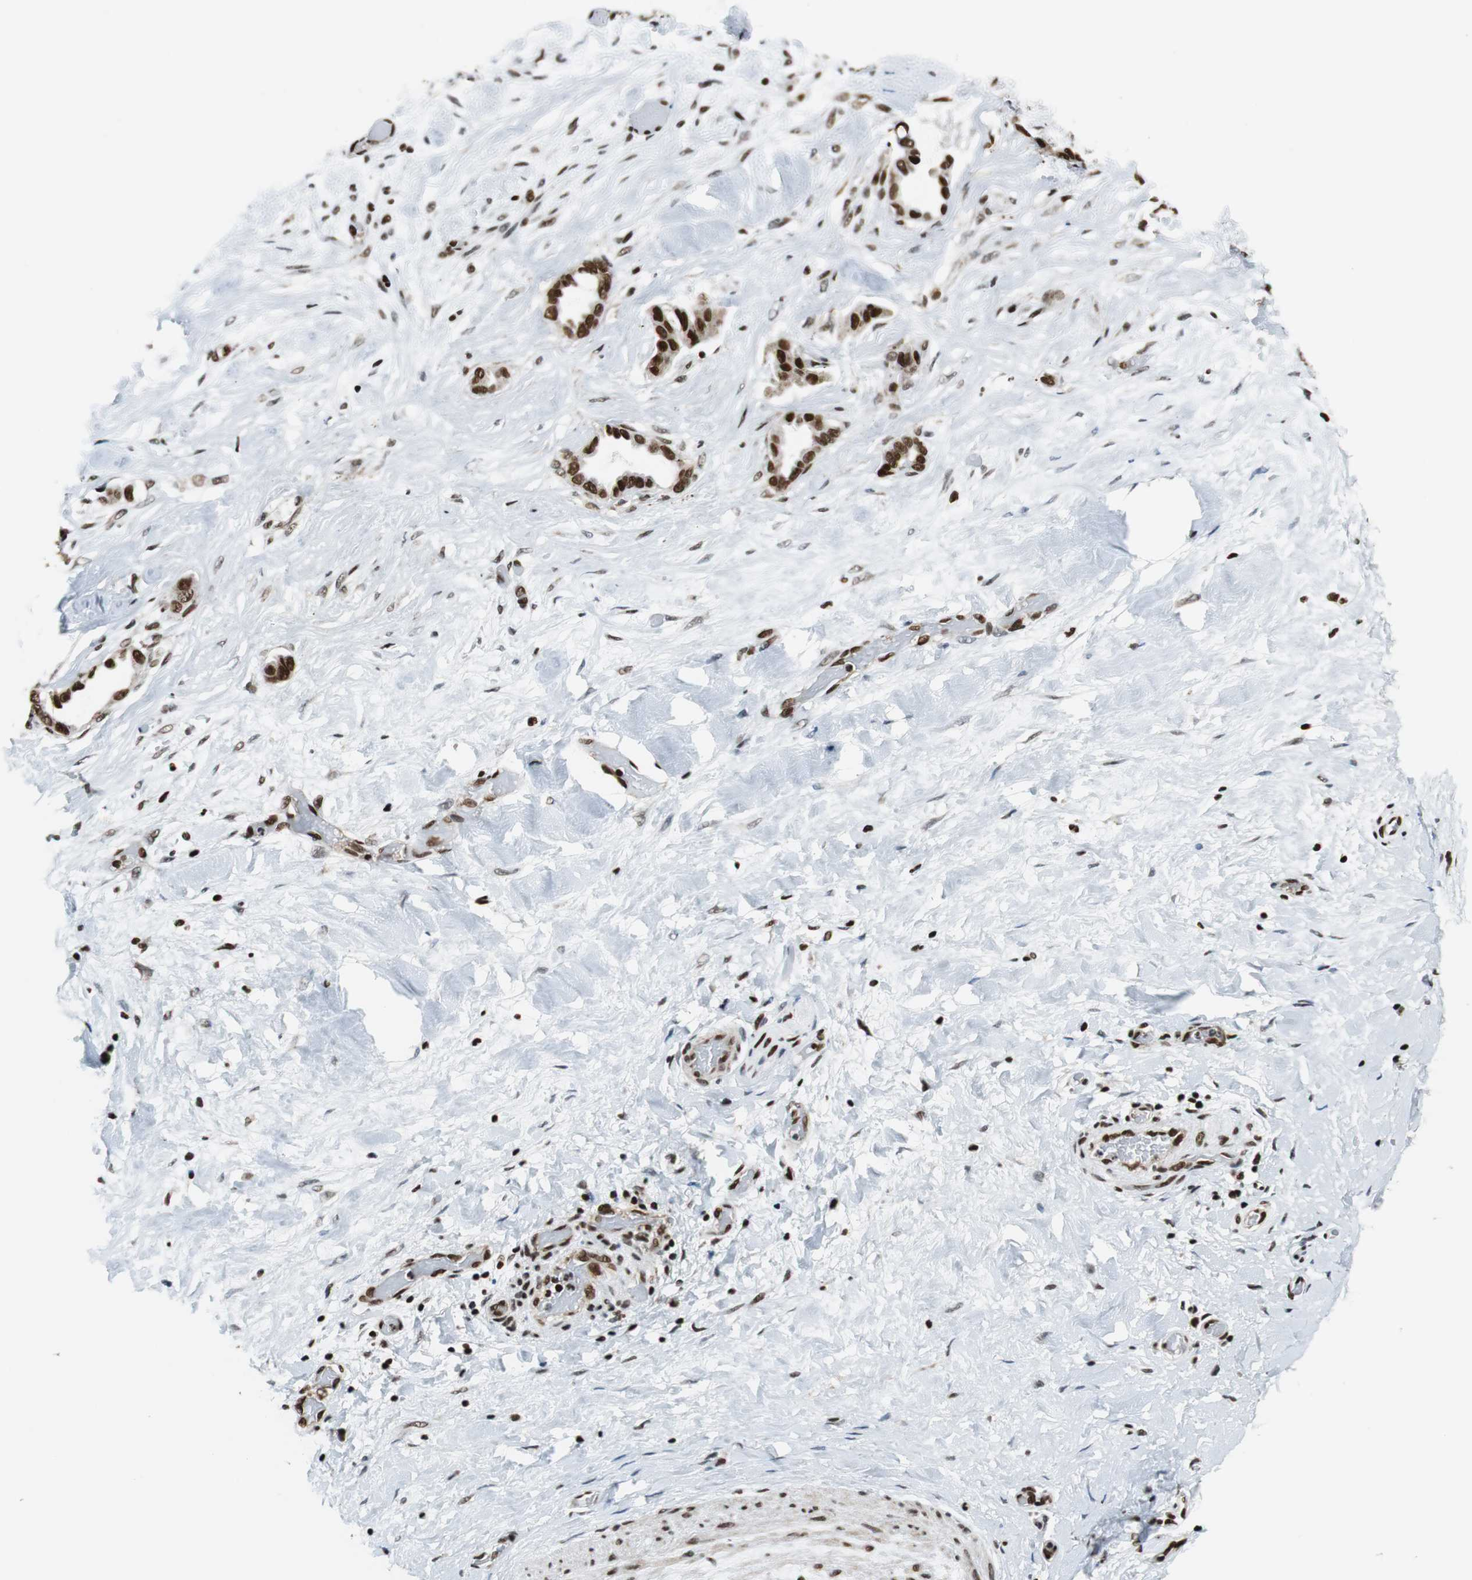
{"staining": {"intensity": "strong", "quantity": ">75%", "location": "nuclear"}, "tissue": "liver cancer", "cell_type": "Tumor cells", "image_type": "cancer", "snomed": [{"axis": "morphology", "description": "Cholangiocarcinoma"}, {"axis": "topography", "description": "Liver"}], "caption": "Liver cholangiocarcinoma stained for a protein reveals strong nuclear positivity in tumor cells.", "gene": "HDAC1", "patient": {"sex": "female", "age": 65}}